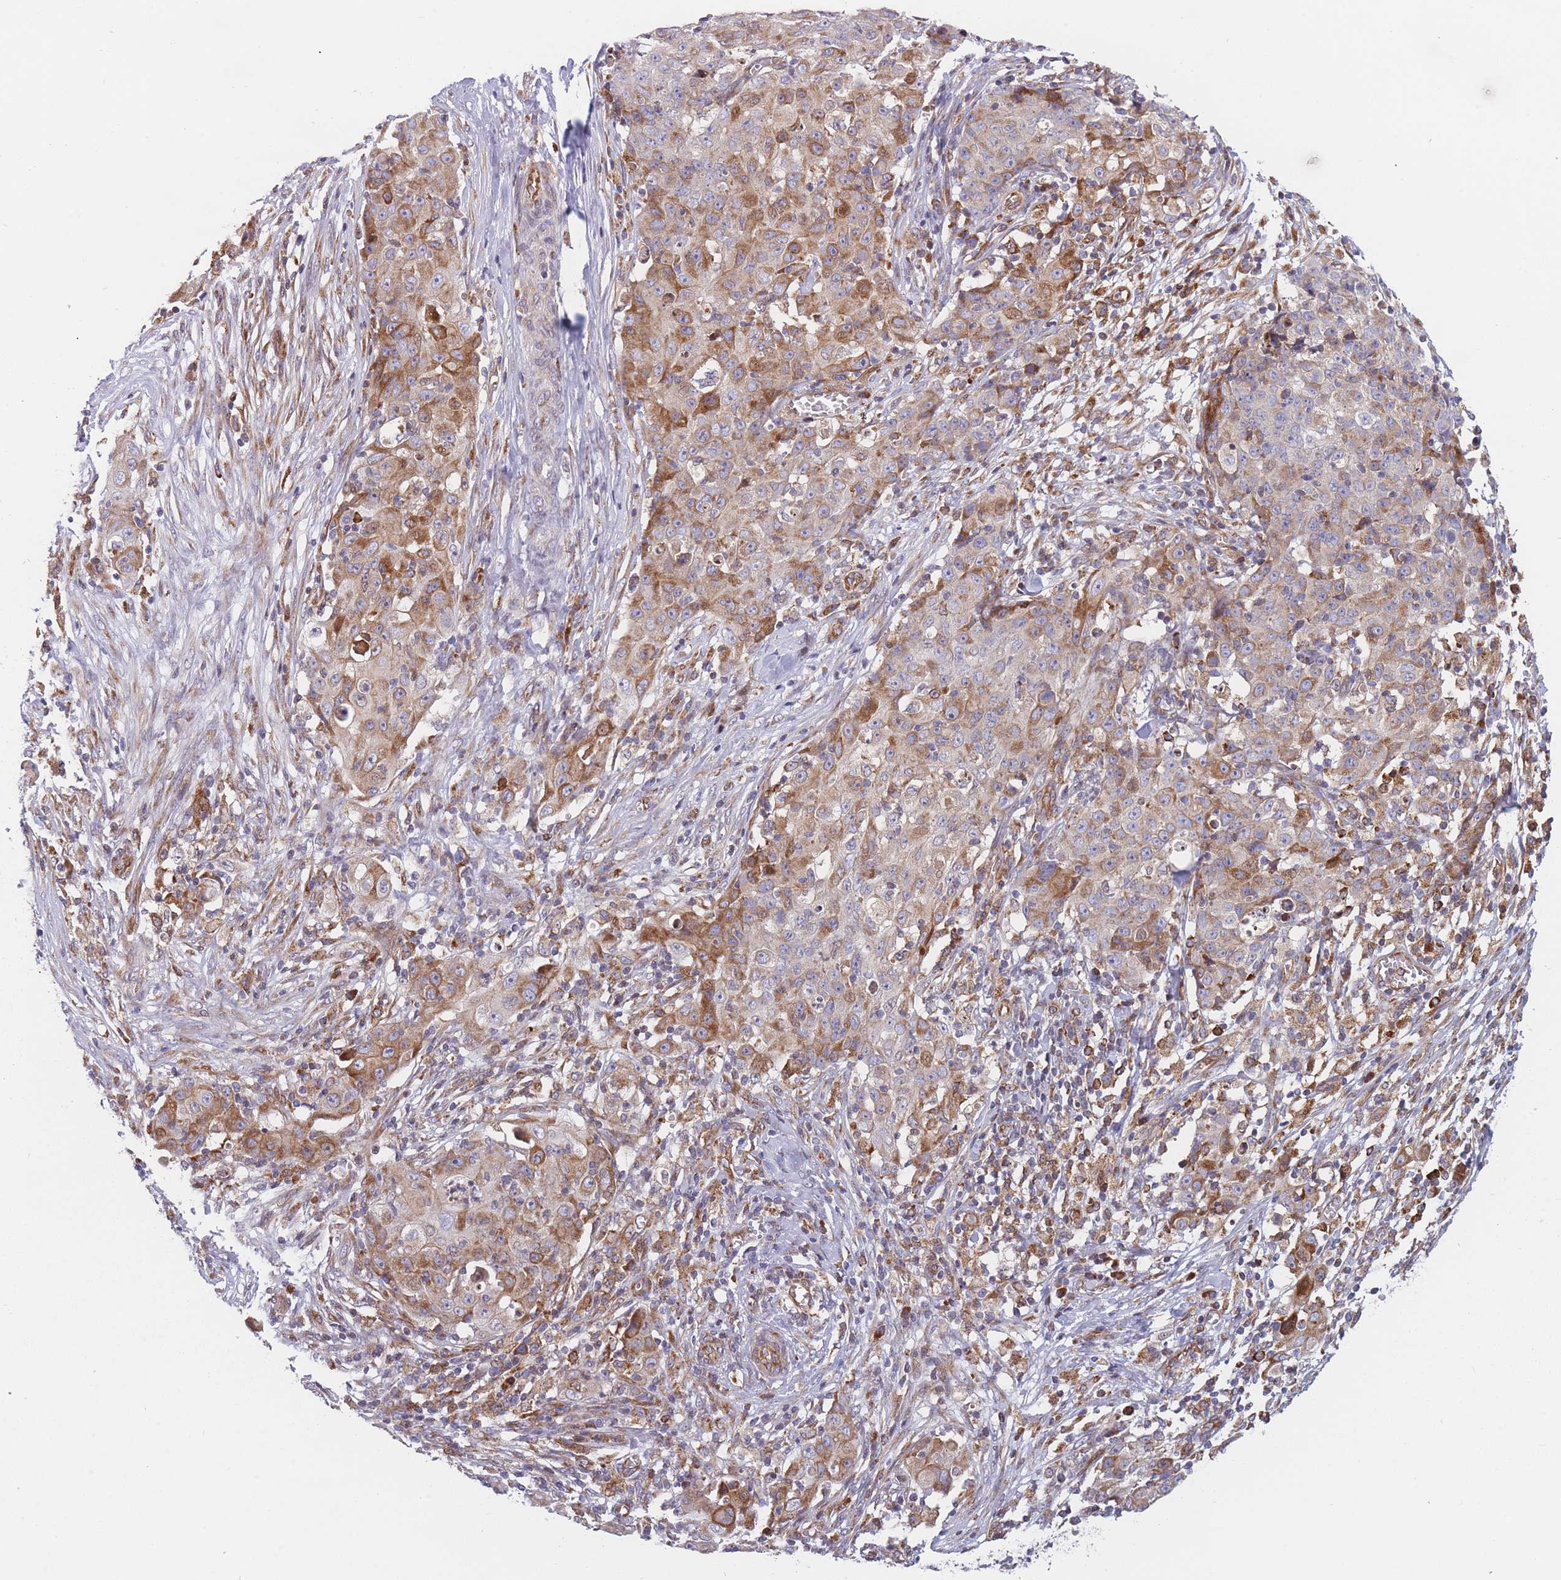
{"staining": {"intensity": "moderate", "quantity": "<25%", "location": "cytoplasmic/membranous"}, "tissue": "ovarian cancer", "cell_type": "Tumor cells", "image_type": "cancer", "snomed": [{"axis": "morphology", "description": "Carcinoma, endometroid"}, {"axis": "topography", "description": "Ovary"}], "caption": "Immunohistochemistry histopathology image of neoplastic tissue: ovarian cancer (endometroid carcinoma) stained using immunohistochemistry (IHC) shows low levels of moderate protein expression localized specifically in the cytoplasmic/membranous of tumor cells, appearing as a cytoplasmic/membranous brown color.", "gene": "TMEM131L", "patient": {"sex": "female", "age": 42}}